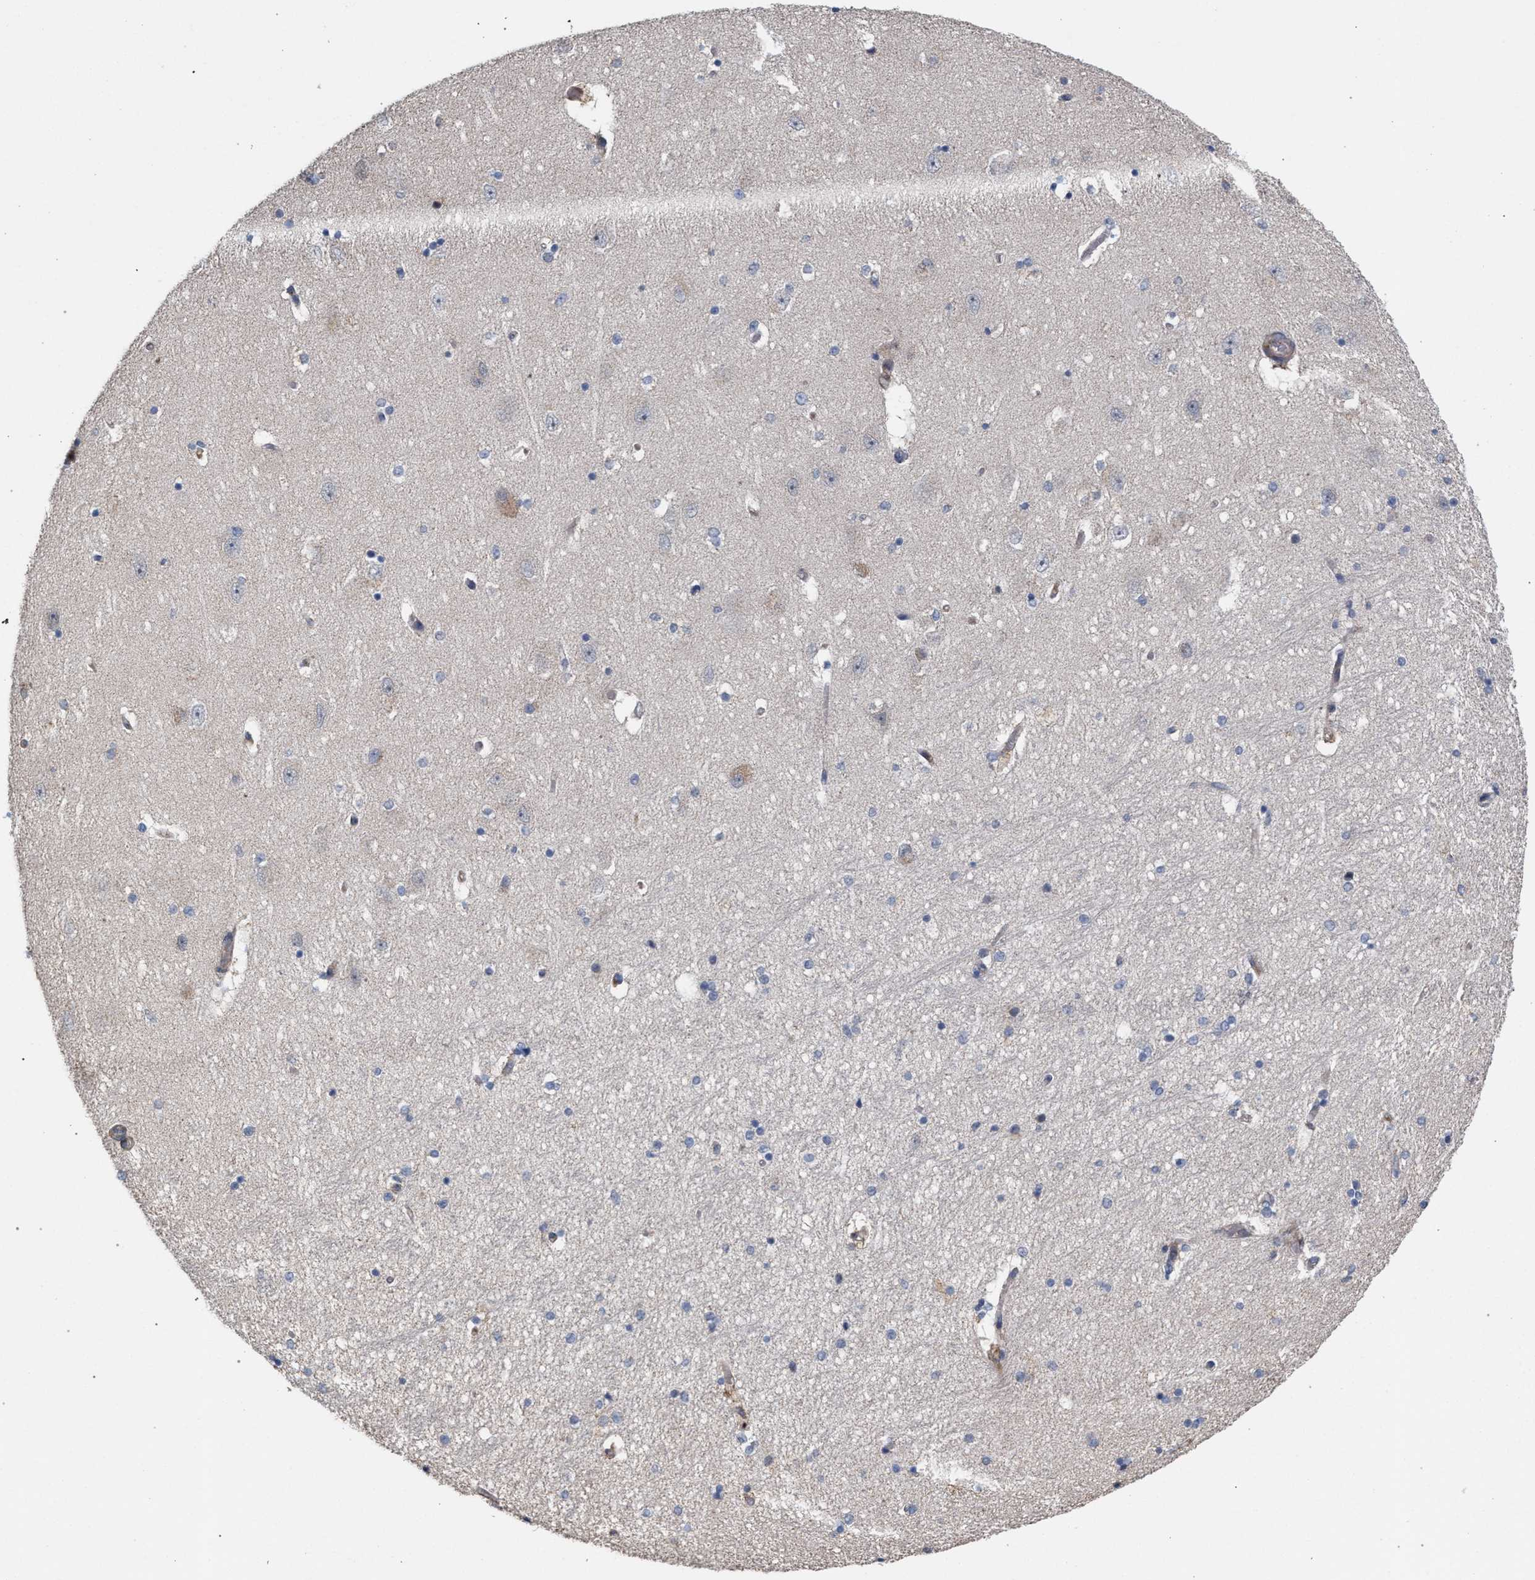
{"staining": {"intensity": "negative", "quantity": "none", "location": "none"}, "tissue": "hippocampus", "cell_type": "Glial cells", "image_type": "normal", "snomed": [{"axis": "morphology", "description": "Normal tissue, NOS"}, {"axis": "topography", "description": "Hippocampus"}], "caption": "This is an immunohistochemistry (IHC) micrograph of benign hippocampus. There is no staining in glial cells.", "gene": "RNF135", "patient": {"sex": "female", "age": 54}}